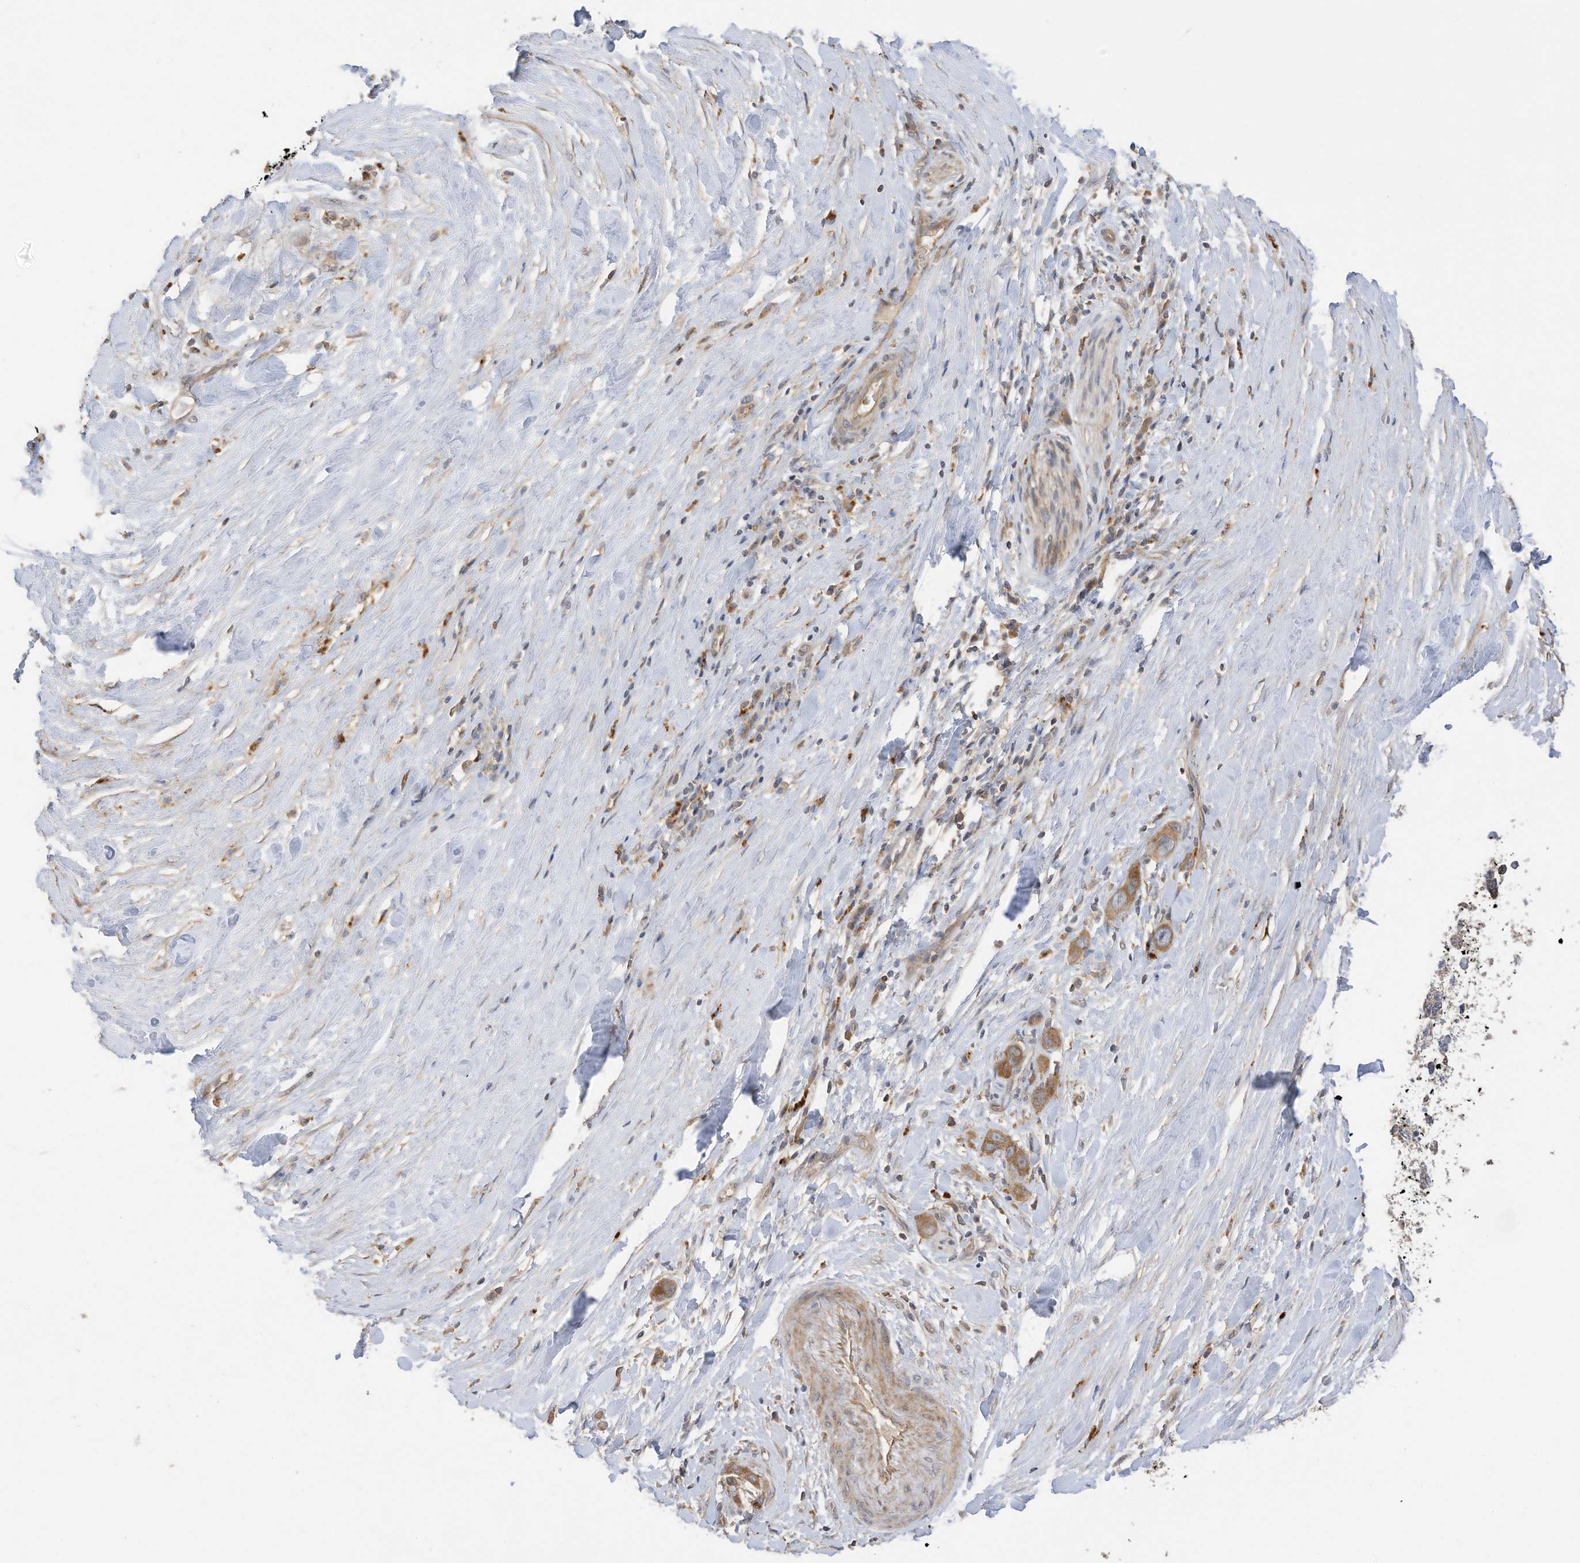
{"staining": {"intensity": "moderate", "quantity": ">75%", "location": "cytoplasmic/membranous"}, "tissue": "liver cancer", "cell_type": "Tumor cells", "image_type": "cancer", "snomed": [{"axis": "morphology", "description": "Cholangiocarcinoma"}, {"axis": "topography", "description": "Liver"}], "caption": "This micrograph shows immunohistochemistry (IHC) staining of human liver cancer, with medium moderate cytoplasmic/membranous expression in about >75% of tumor cells.", "gene": "REC8", "patient": {"sex": "female", "age": 52}}